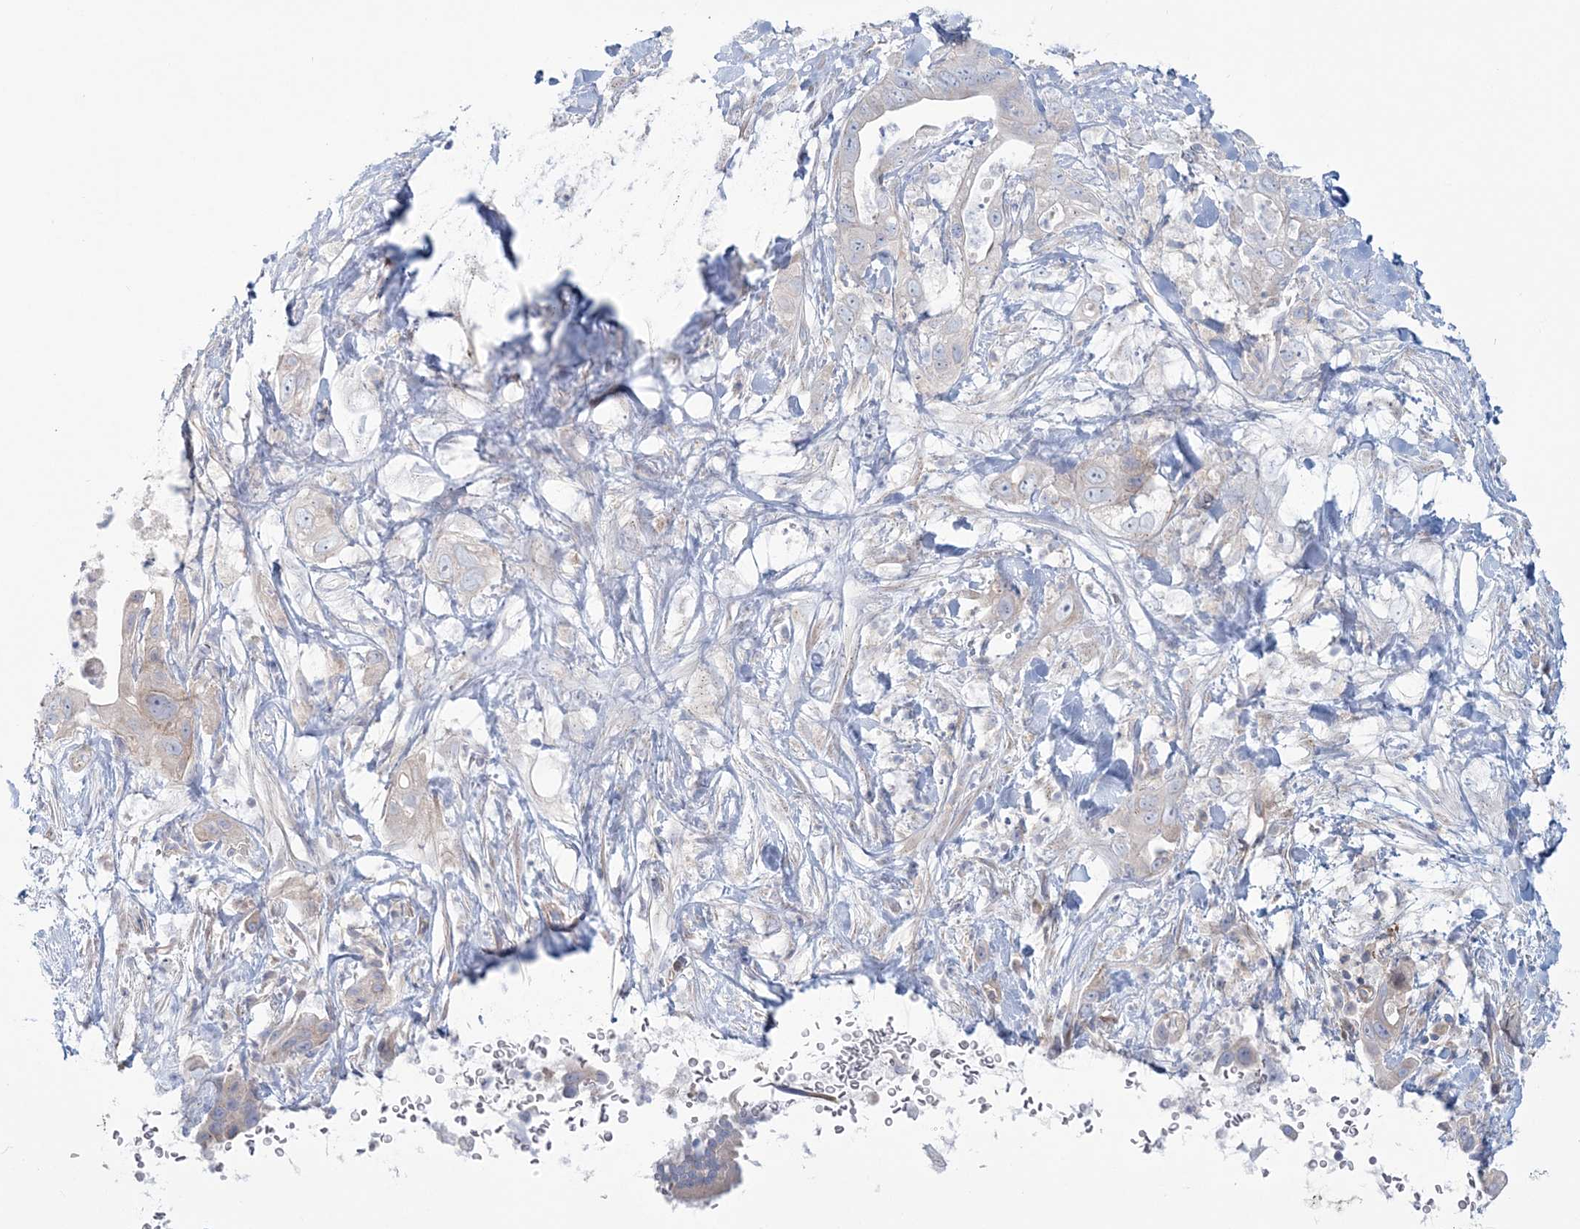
{"staining": {"intensity": "negative", "quantity": "none", "location": "none"}, "tissue": "pancreatic cancer", "cell_type": "Tumor cells", "image_type": "cancer", "snomed": [{"axis": "morphology", "description": "Adenocarcinoma, NOS"}, {"axis": "topography", "description": "Pancreas"}], "caption": "Protein analysis of pancreatic cancer displays no significant positivity in tumor cells. Brightfield microscopy of IHC stained with DAB (brown) and hematoxylin (blue), captured at high magnification.", "gene": "ADGB", "patient": {"sex": "female", "age": 78}}